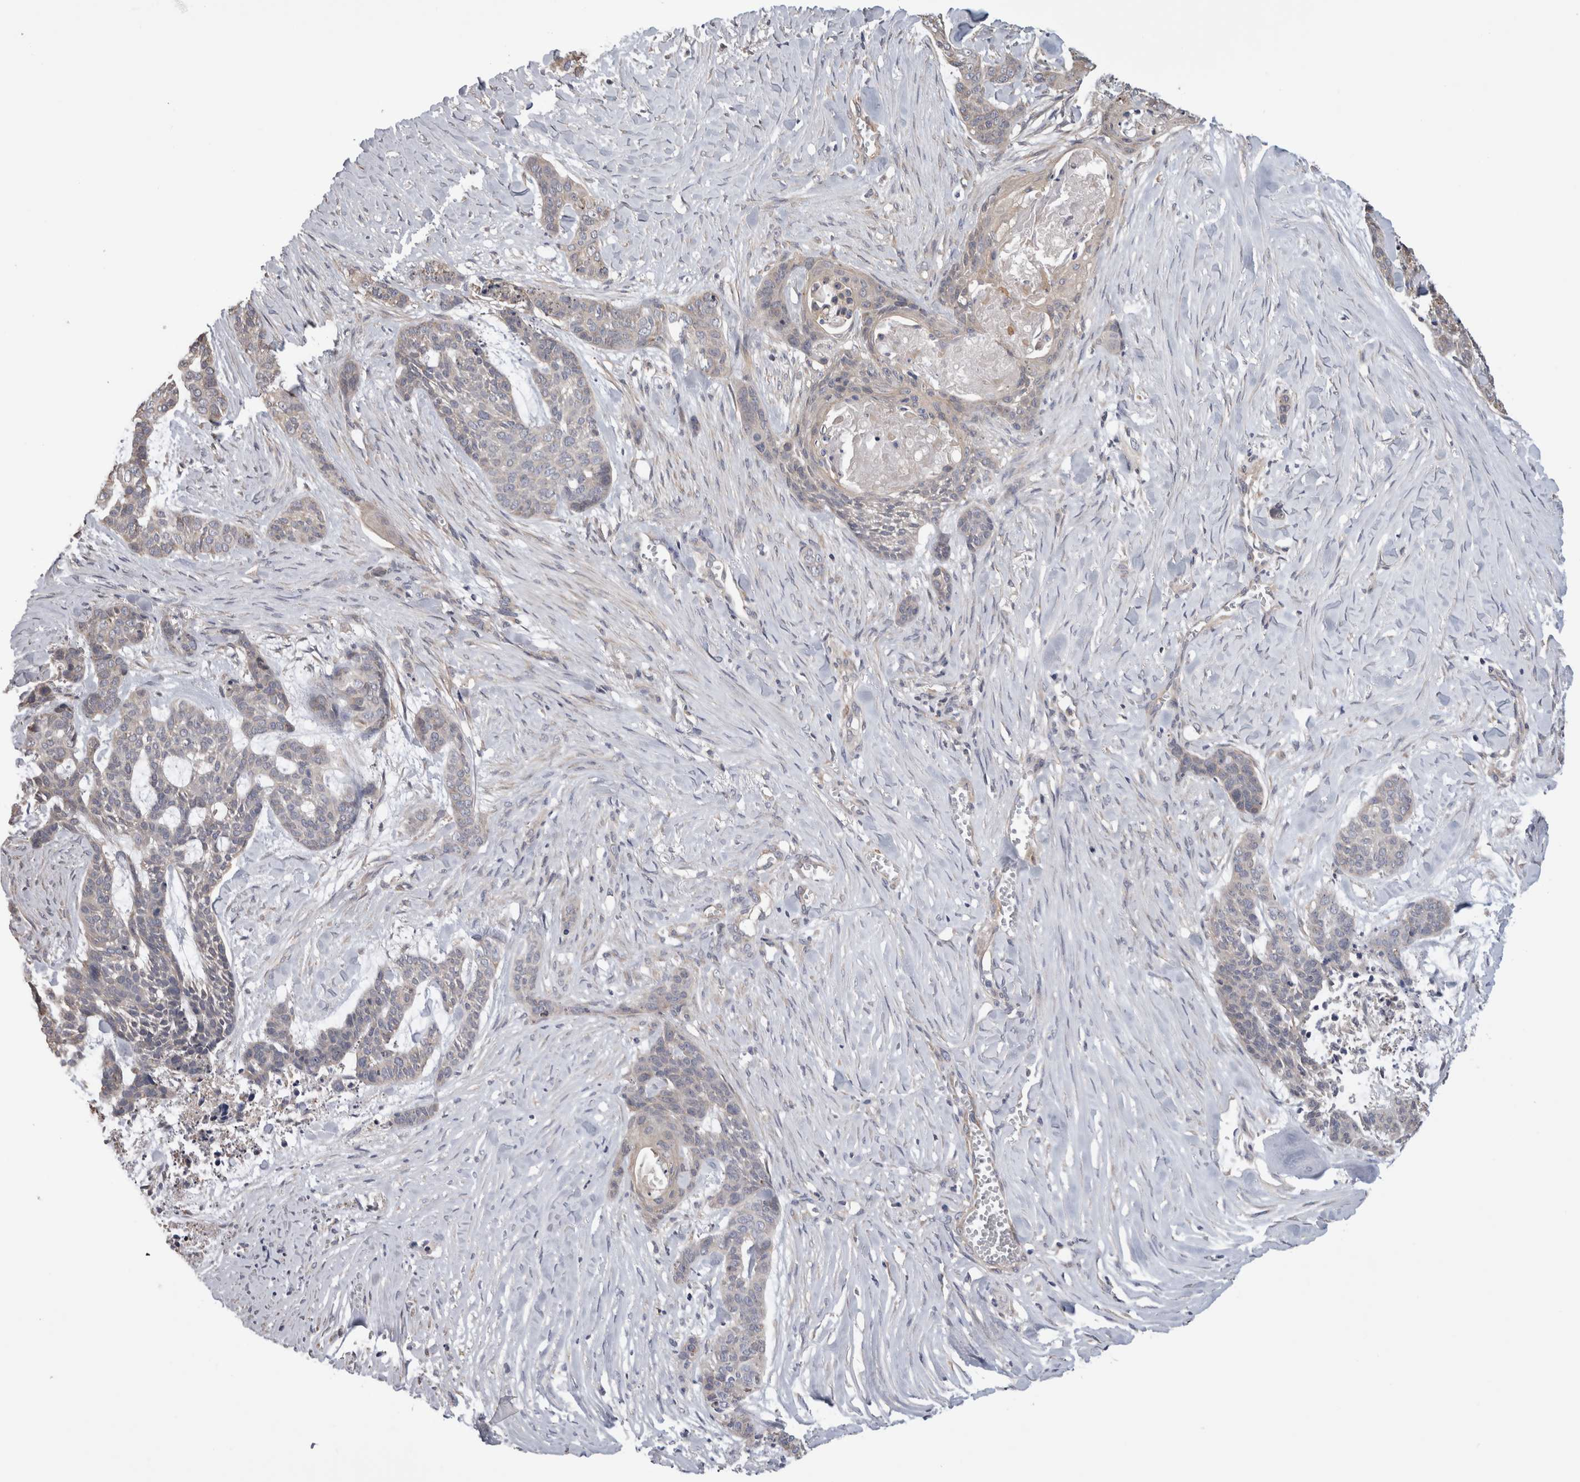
{"staining": {"intensity": "negative", "quantity": "none", "location": "none"}, "tissue": "skin cancer", "cell_type": "Tumor cells", "image_type": "cancer", "snomed": [{"axis": "morphology", "description": "Basal cell carcinoma"}, {"axis": "topography", "description": "Skin"}], "caption": "Immunohistochemistry image of skin basal cell carcinoma stained for a protein (brown), which displays no staining in tumor cells.", "gene": "SMAP2", "patient": {"sex": "female", "age": 64}}